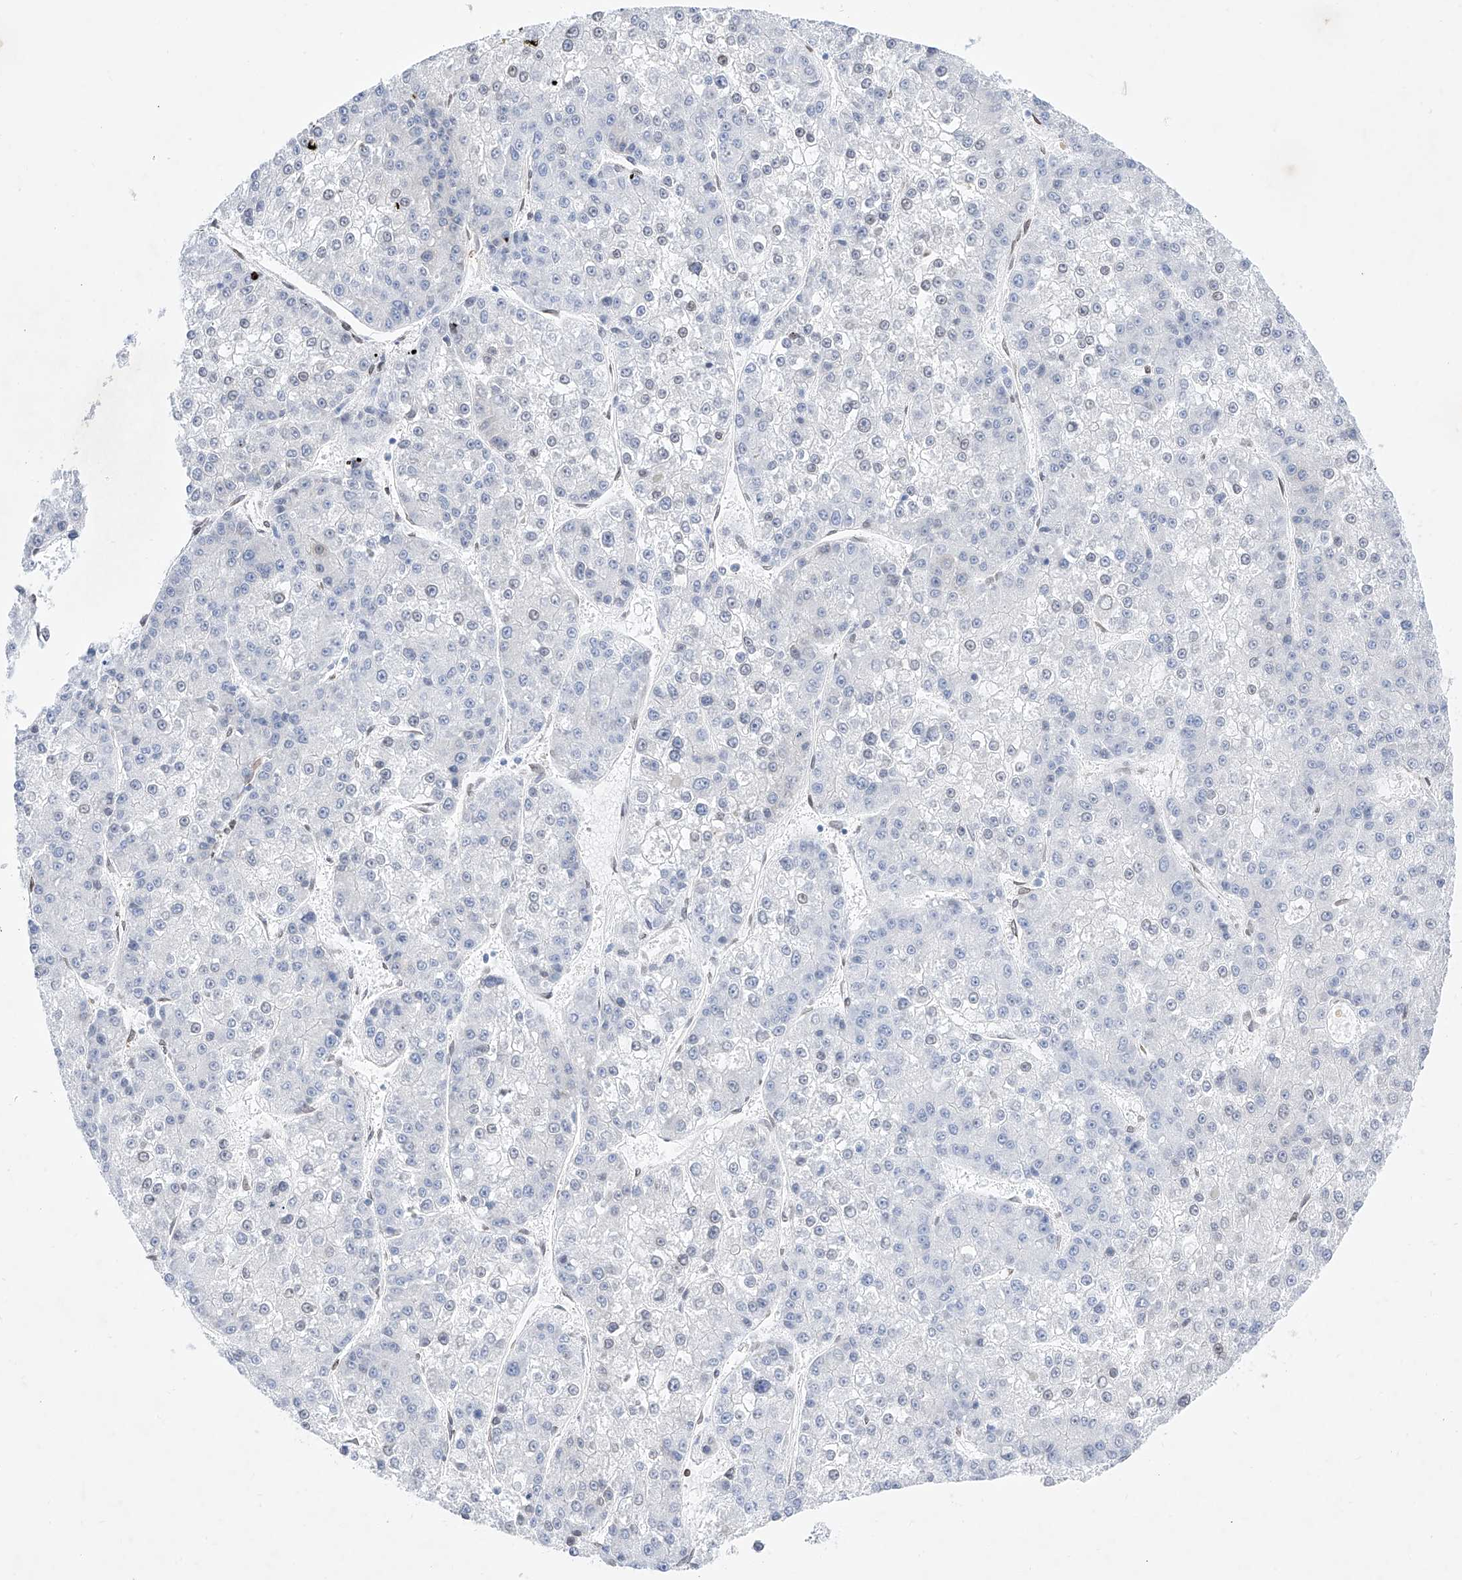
{"staining": {"intensity": "negative", "quantity": "none", "location": "none"}, "tissue": "liver cancer", "cell_type": "Tumor cells", "image_type": "cancer", "snomed": [{"axis": "morphology", "description": "Carcinoma, Hepatocellular, NOS"}, {"axis": "topography", "description": "Liver"}], "caption": "This histopathology image is of hepatocellular carcinoma (liver) stained with IHC to label a protein in brown with the nuclei are counter-stained blue. There is no positivity in tumor cells. The staining is performed using DAB brown chromogen with nuclei counter-stained in using hematoxylin.", "gene": "LCLAT1", "patient": {"sex": "female", "age": 73}}